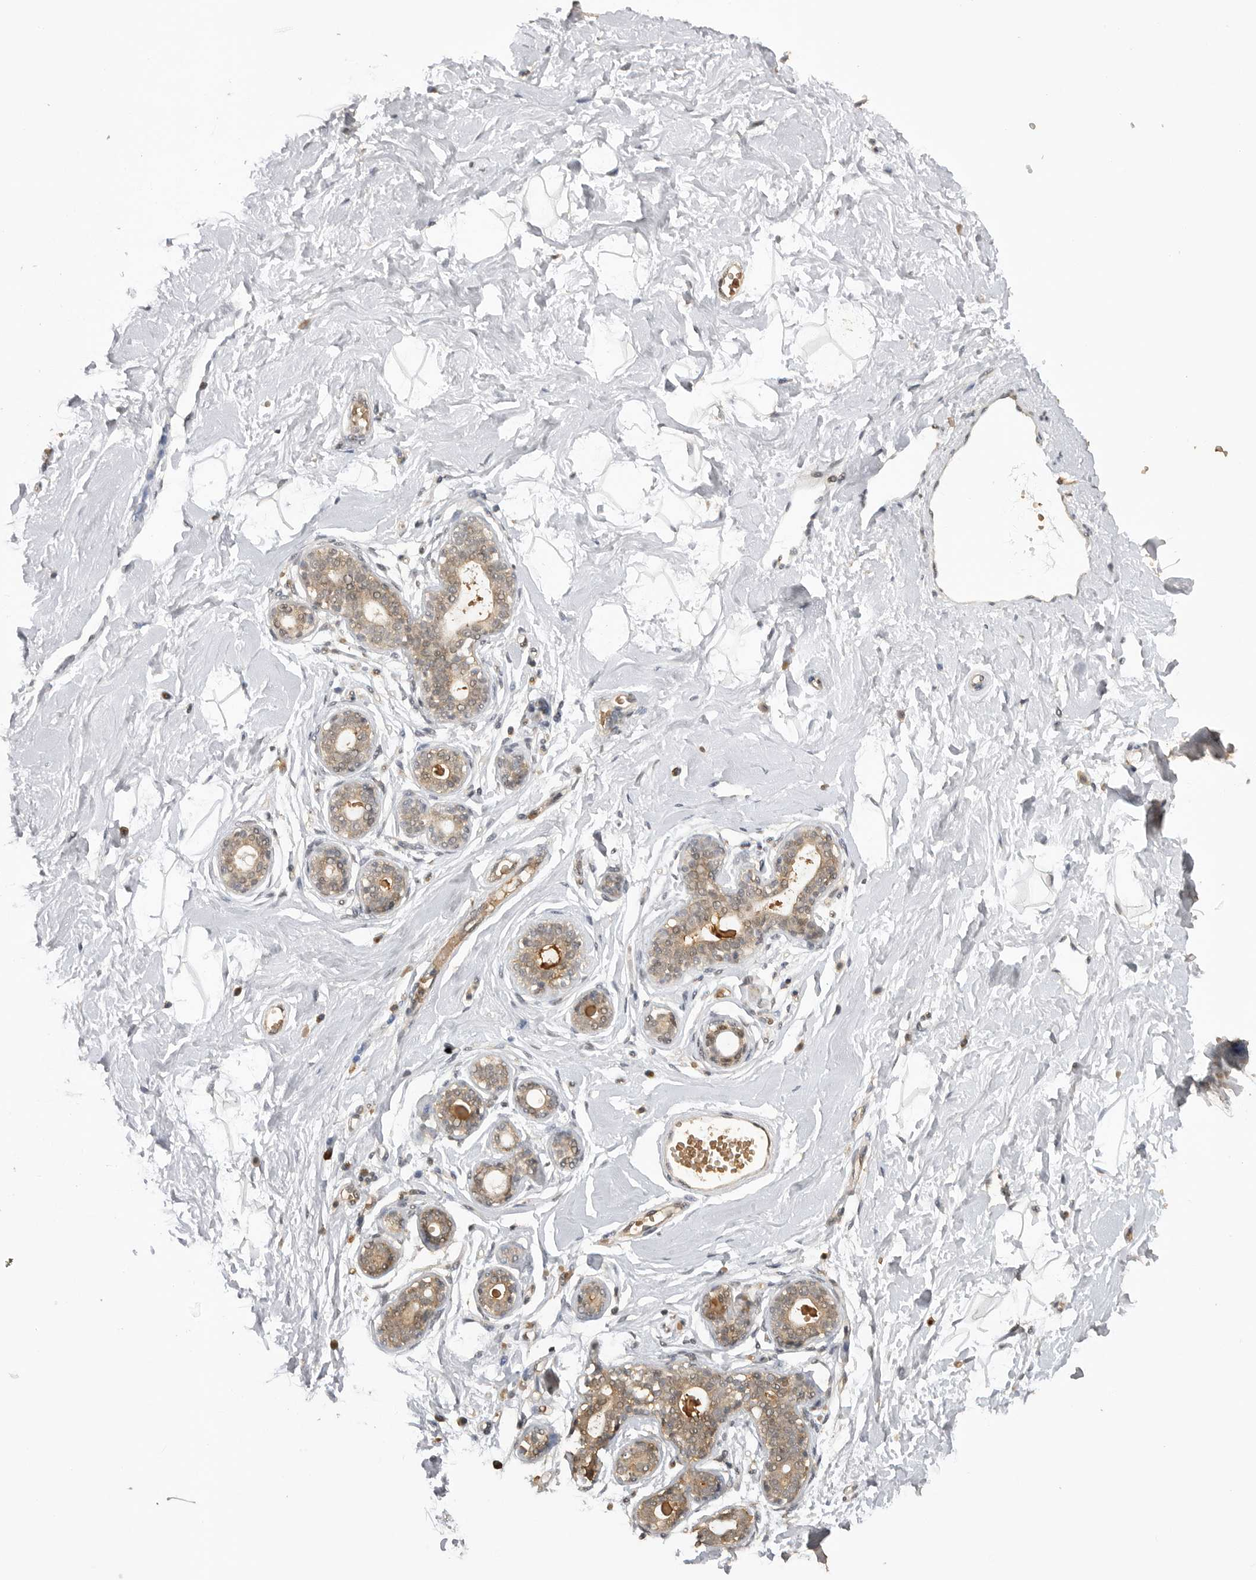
{"staining": {"intensity": "weak", "quantity": "25%-75%", "location": "cytoplasmic/membranous"}, "tissue": "breast", "cell_type": "Adipocytes", "image_type": "normal", "snomed": [{"axis": "morphology", "description": "Normal tissue, NOS"}, {"axis": "morphology", "description": "Adenoma, NOS"}, {"axis": "topography", "description": "Breast"}], "caption": "Brown immunohistochemical staining in unremarkable human breast demonstrates weak cytoplasmic/membranous expression in approximately 25%-75% of adipocytes. (brown staining indicates protein expression, while blue staining denotes nuclei).", "gene": "ASPSCR1", "patient": {"sex": "female", "age": 23}}